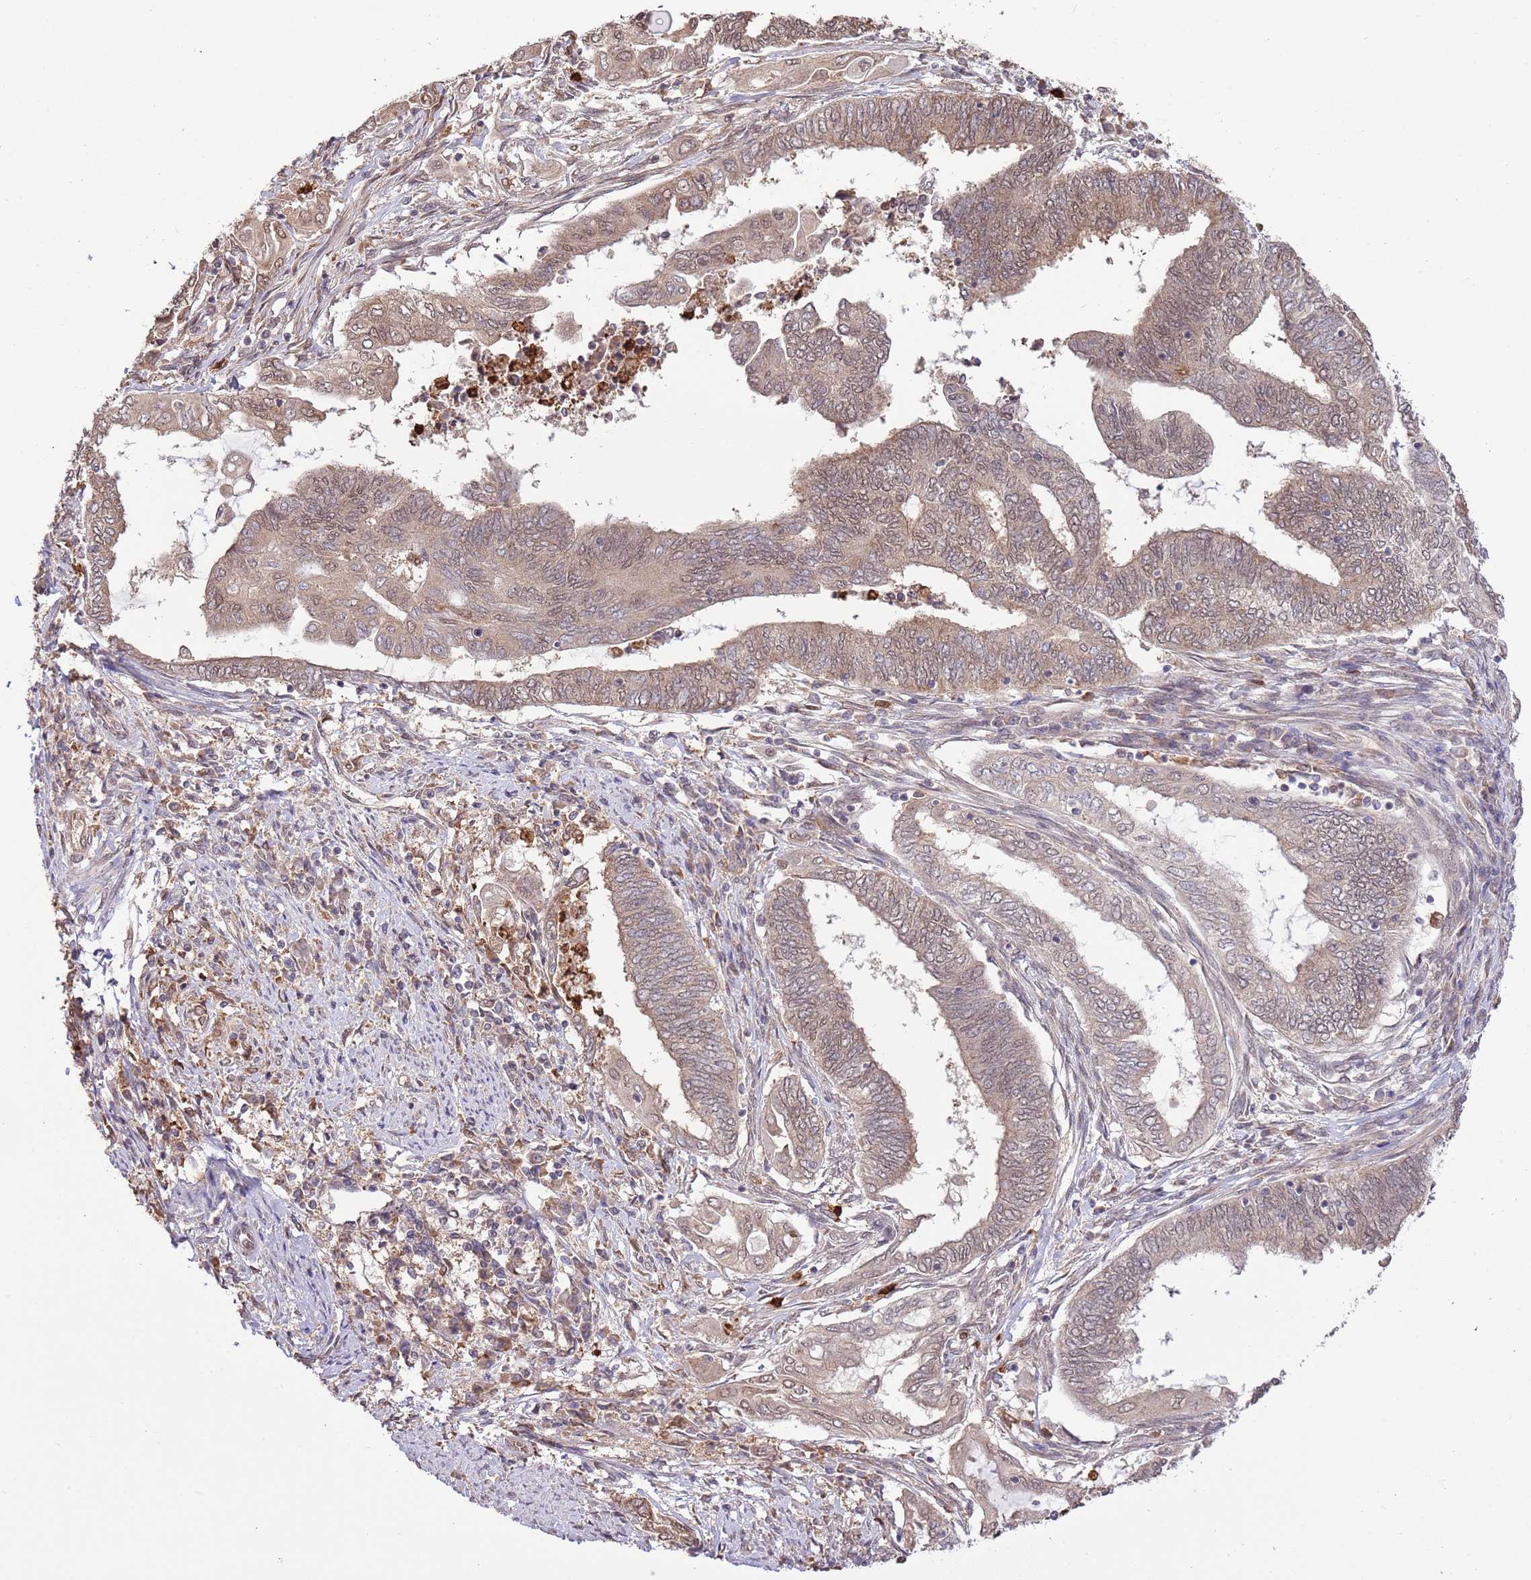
{"staining": {"intensity": "moderate", "quantity": ">75%", "location": "cytoplasmic/membranous,nuclear"}, "tissue": "endometrial cancer", "cell_type": "Tumor cells", "image_type": "cancer", "snomed": [{"axis": "morphology", "description": "Adenocarcinoma, NOS"}, {"axis": "topography", "description": "Uterus"}, {"axis": "topography", "description": "Endometrium"}], "caption": "High-magnification brightfield microscopy of endometrial cancer stained with DAB (brown) and counterstained with hematoxylin (blue). tumor cells exhibit moderate cytoplasmic/membranous and nuclear positivity is appreciated in approximately>75% of cells.", "gene": "AMIGO1", "patient": {"sex": "female", "age": 70}}